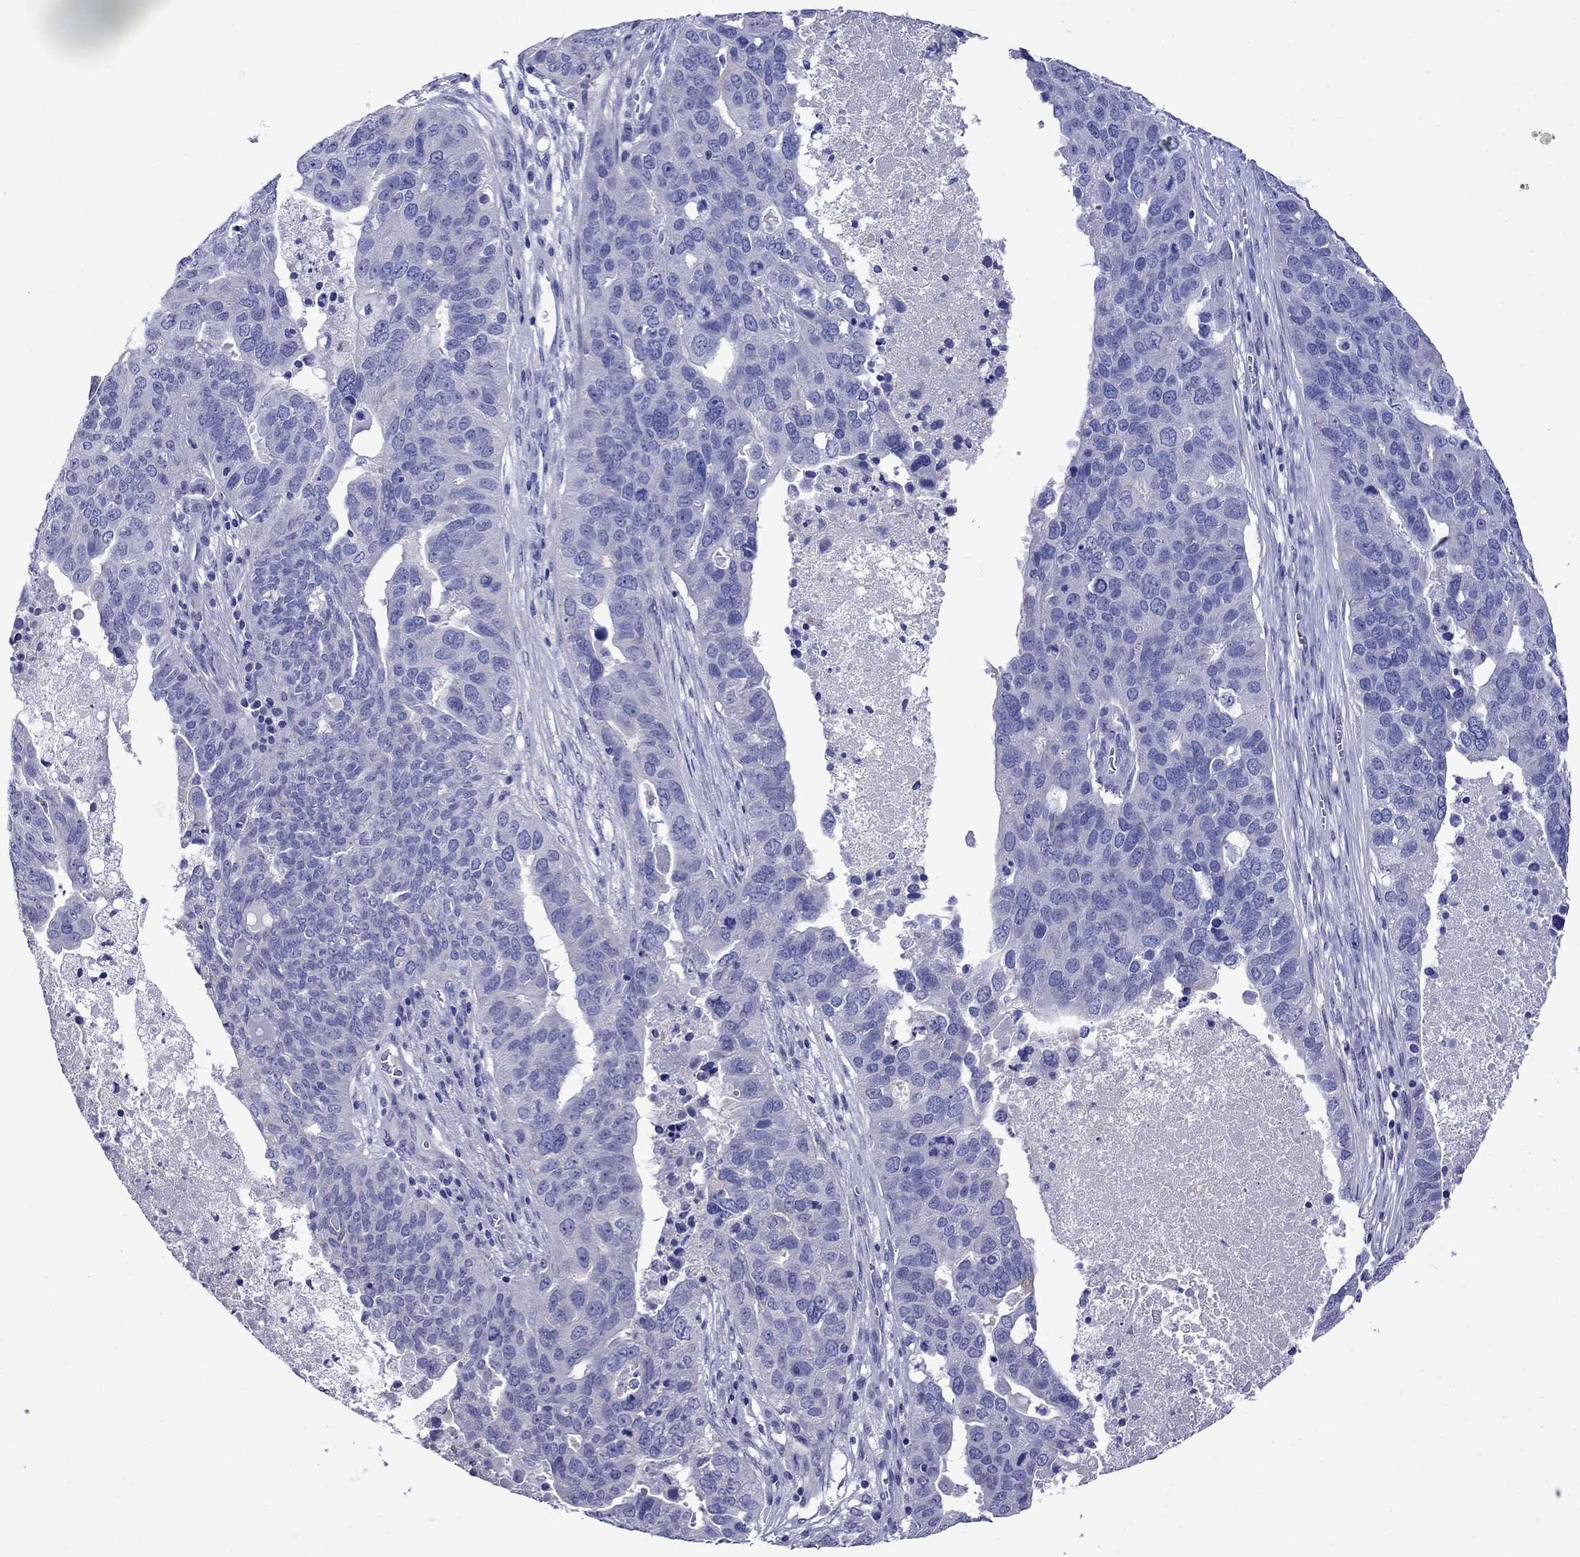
{"staining": {"intensity": "negative", "quantity": "none", "location": "none"}, "tissue": "ovarian cancer", "cell_type": "Tumor cells", "image_type": "cancer", "snomed": [{"axis": "morphology", "description": "Carcinoma, endometroid"}, {"axis": "topography", "description": "Soft tissue"}, {"axis": "topography", "description": "Ovary"}], "caption": "A high-resolution micrograph shows immunohistochemistry (IHC) staining of ovarian cancer (endometroid carcinoma), which displays no significant positivity in tumor cells.", "gene": "SCG2", "patient": {"sex": "female", "age": 52}}